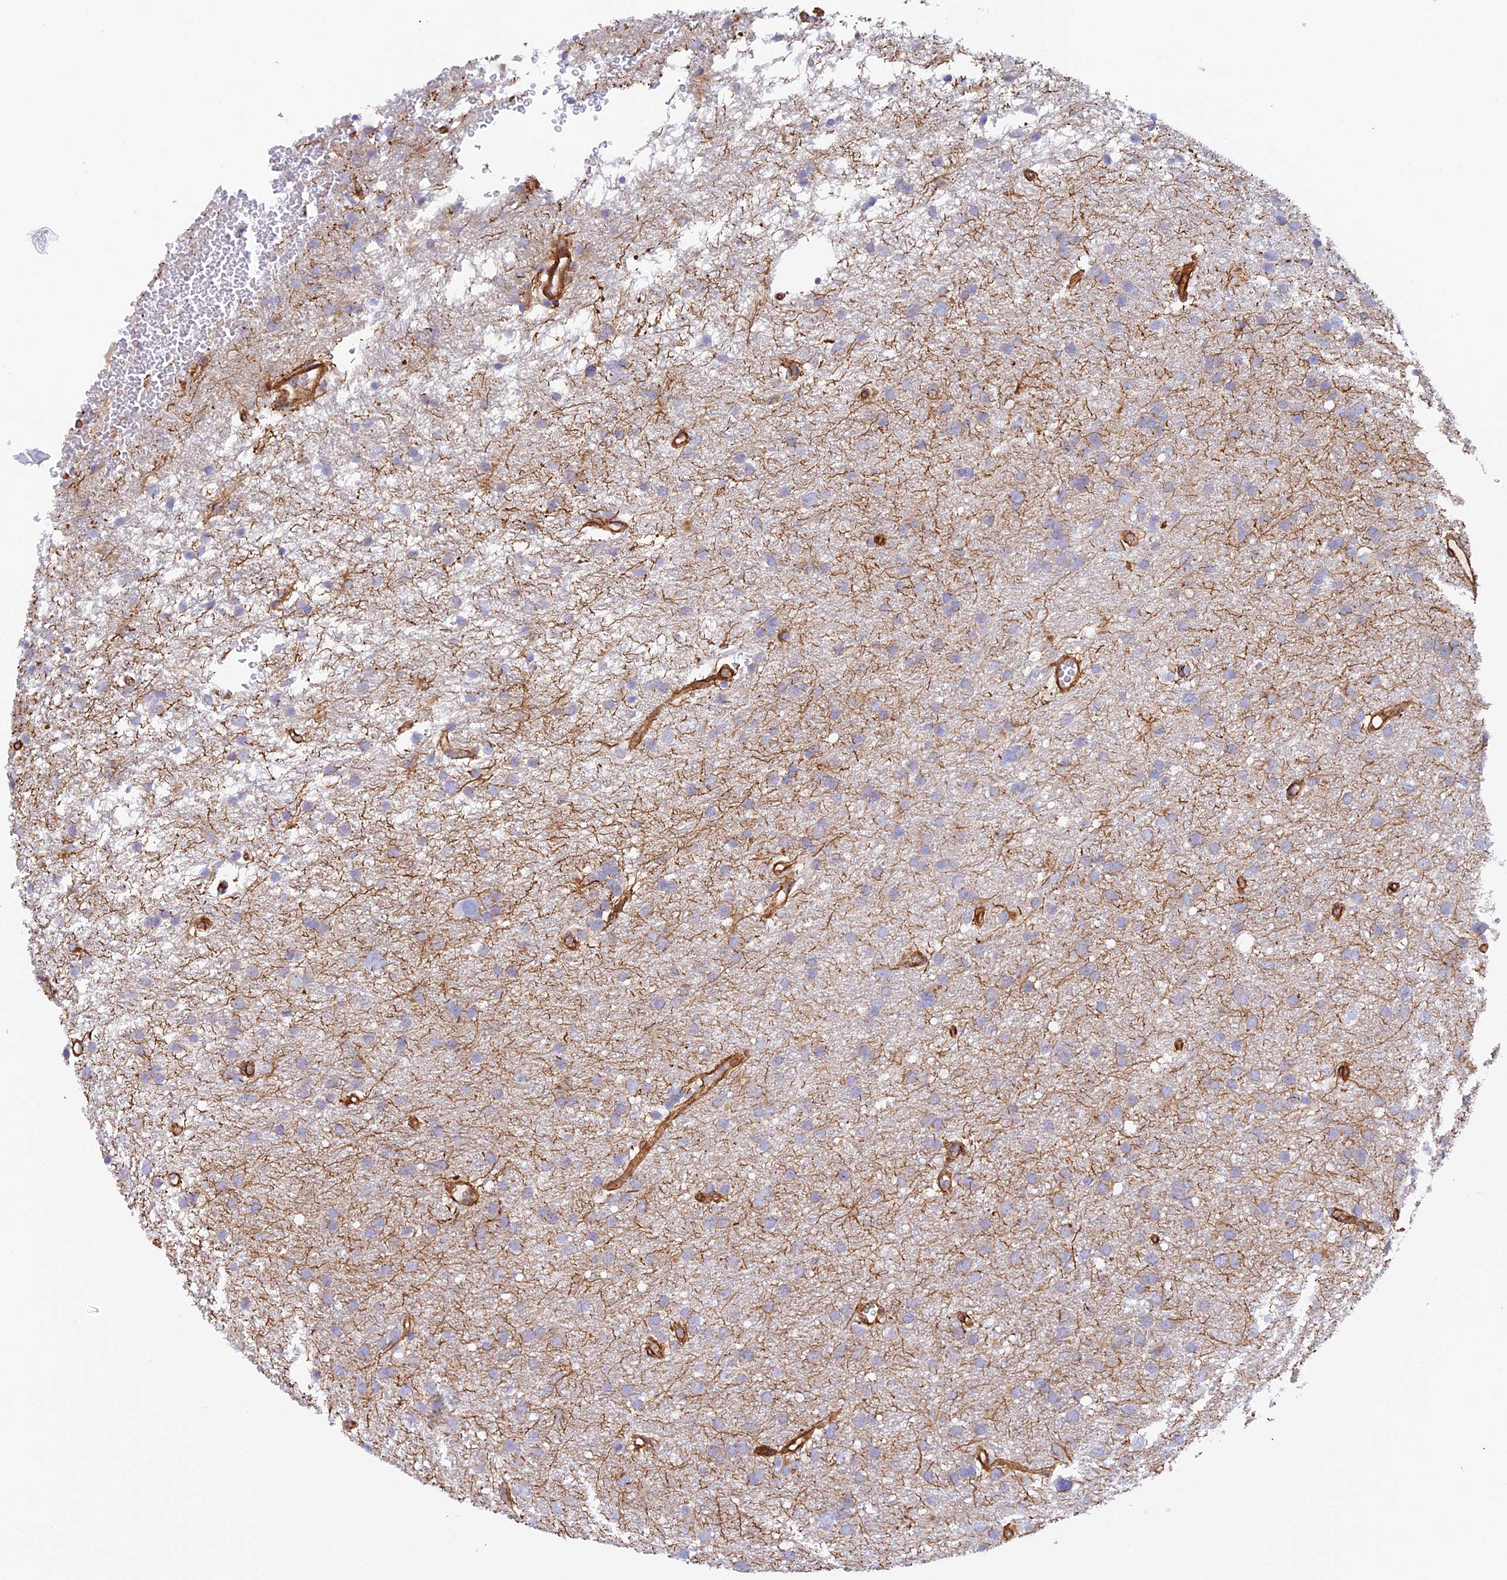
{"staining": {"intensity": "weak", "quantity": ">75%", "location": "cytoplasmic/membranous"}, "tissue": "glioma", "cell_type": "Tumor cells", "image_type": "cancer", "snomed": [{"axis": "morphology", "description": "Glioma, malignant, High grade"}, {"axis": "topography", "description": "Cerebral cortex"}], "caption": "This is an image of immunohistochemistry staining of glioma, which shows weak staining in the cytoplasmic/membranous of tumor cells.", "gene": "MYO9A", "patient": {"sex": "female", "age": 36}}